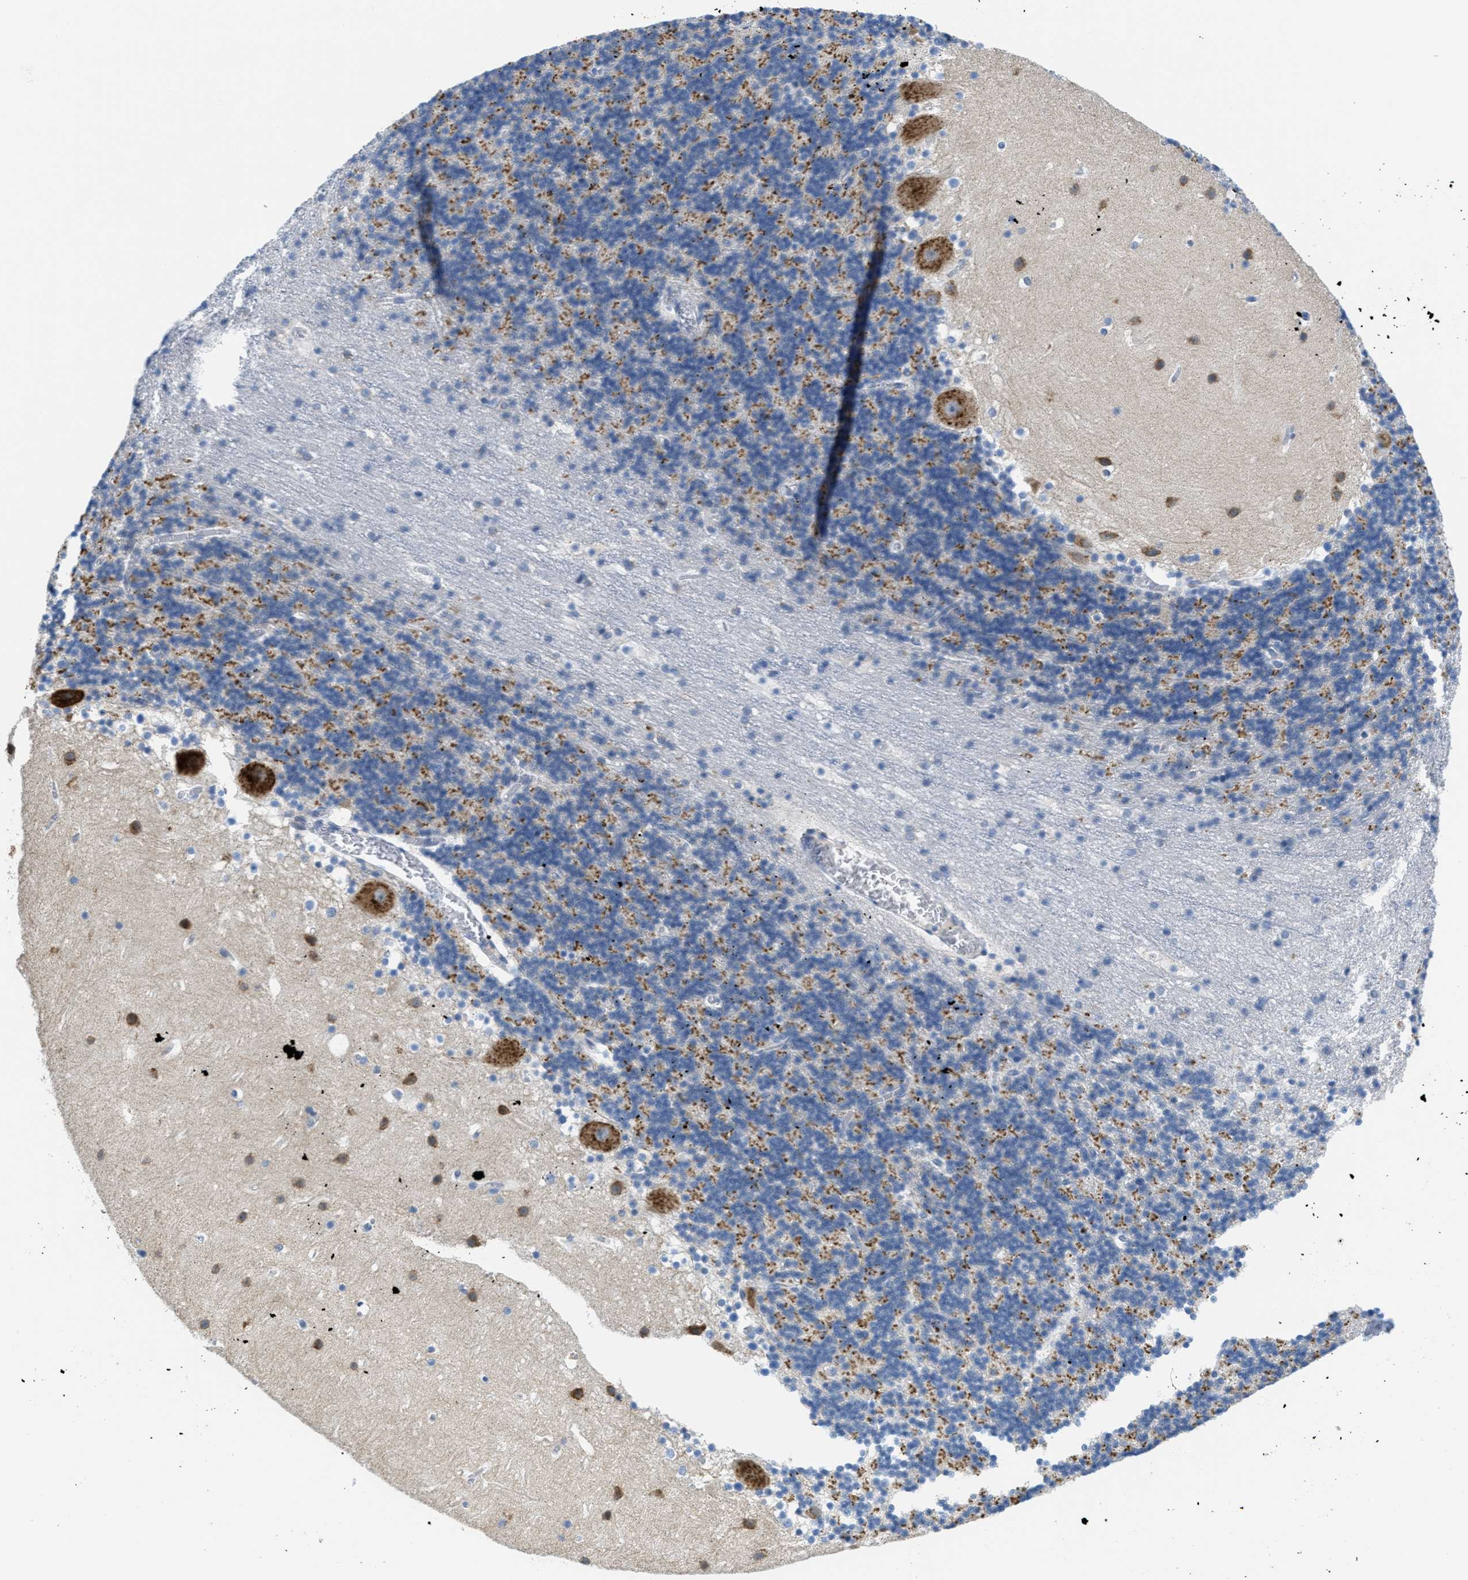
{"staining": {"intensity": "moderate", "quantity": "<25%", "location": "cytoplasmic/membranous"}, "tissue": "cerebellum", "cell_type": "Cells in granular layer", "image_type": "normal", "snomed": [{"axis": "morphology", "description": "Normal tissue, NOS"}, {"axis": "topography", "description": "Cerebellum"}], "caption": "An image showing moderate cytoplasmic/membranous staining in about <25% of cells in granular layer in unremarkable cerebellum, as visualized by brown immunohistochemical staining.", "gene": "PTDSS1", "patient": {"sex": "male", "age": 45}}